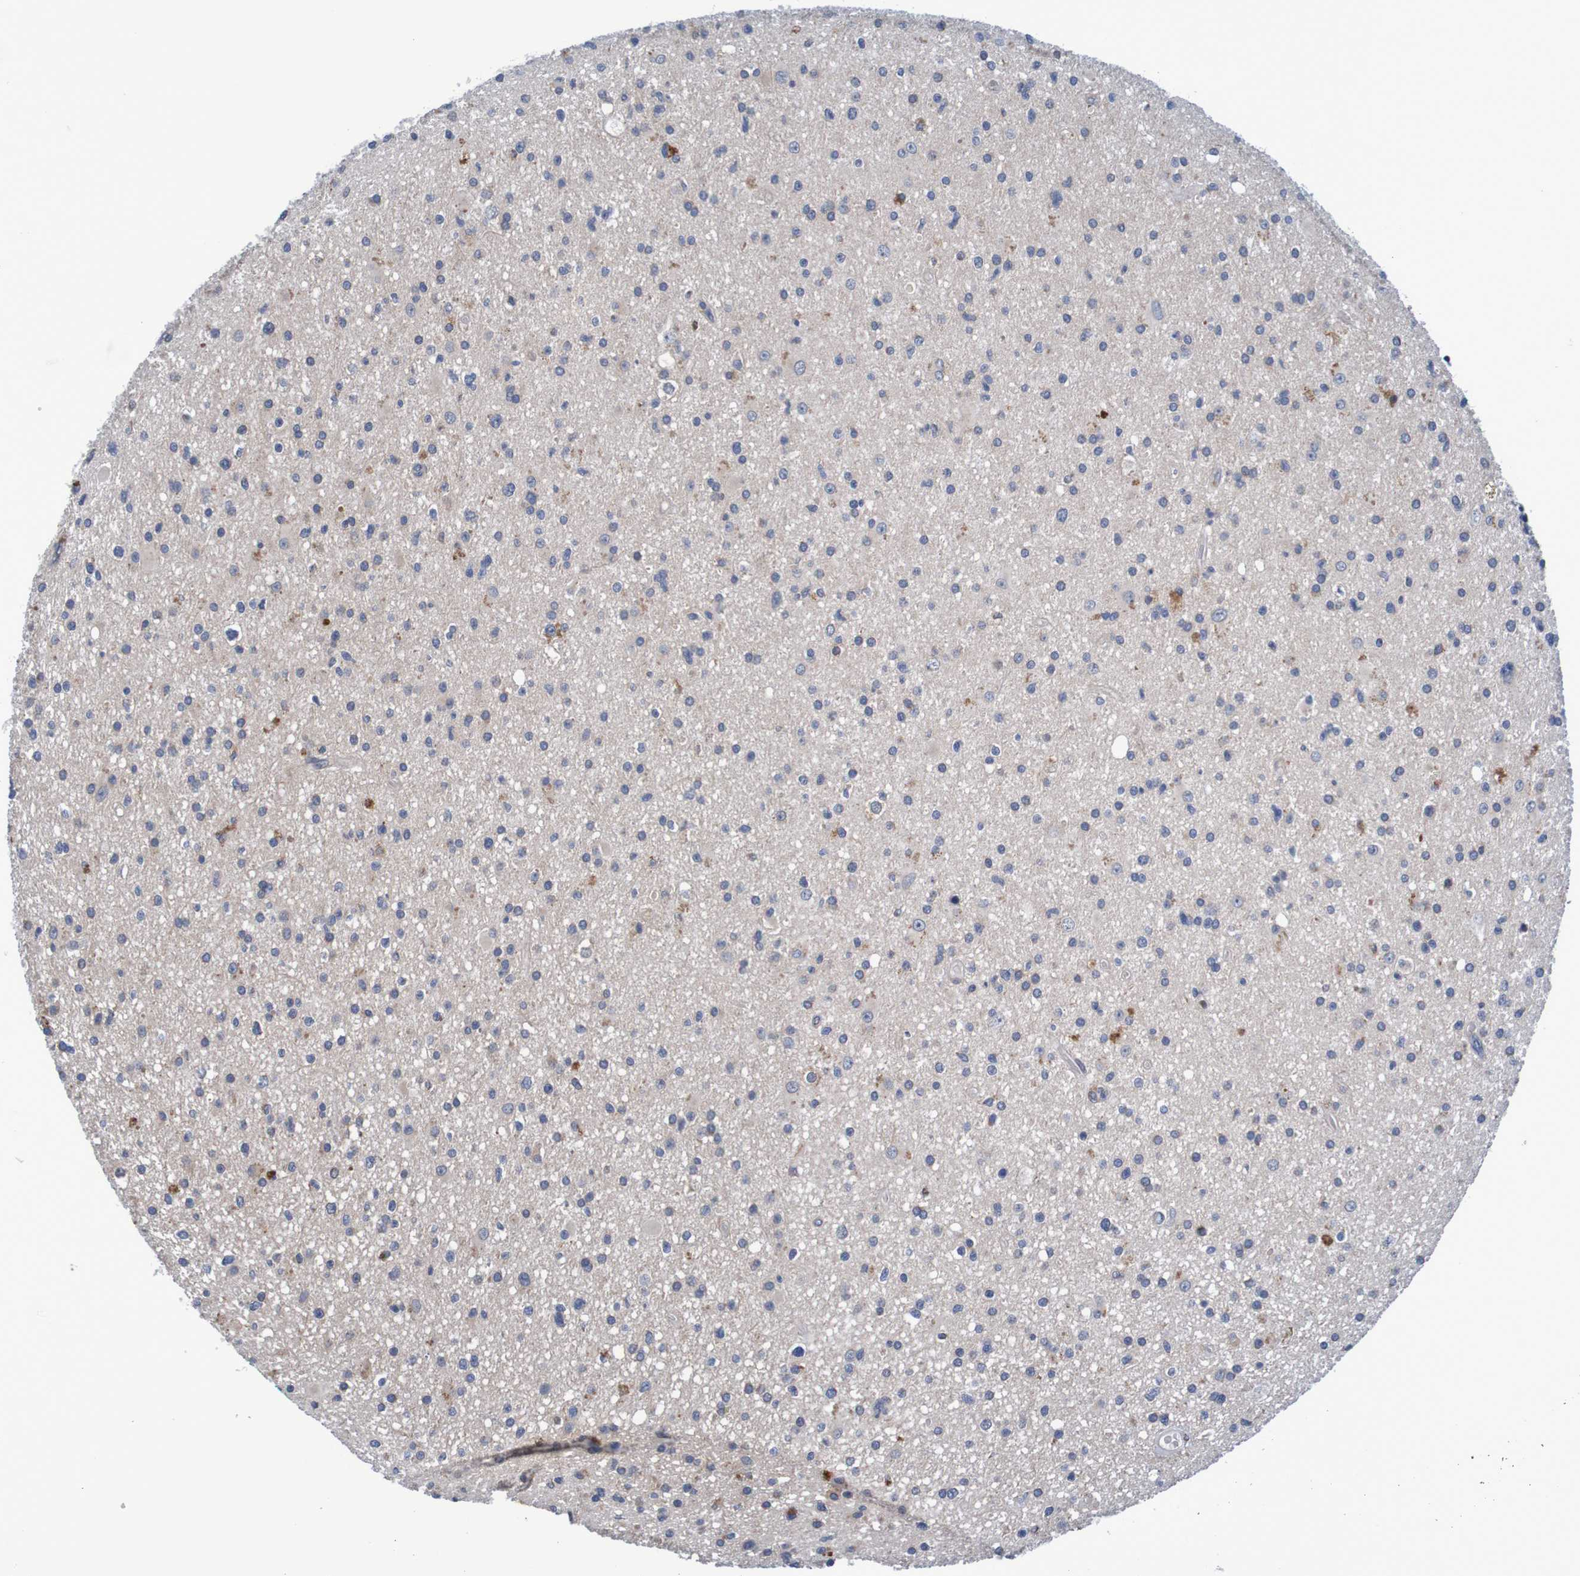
{"staining": {"intensity": "negative", "quantity": "none", "location": "none"}, "tissue": "glioma", "cell_type": "Tumor cells", "image_type": "cancer", "snomed": [{"axis": "morphology", "description": "Glioma, malignant, High grade"}, {"axis": "topography", "description": "Brain"}], "caption": "Tumor cells show no significant protein positivity in malignant glioma (high-grade).", "gene": "CLDN18", "patient": {"sex": "male", "age": 33}}